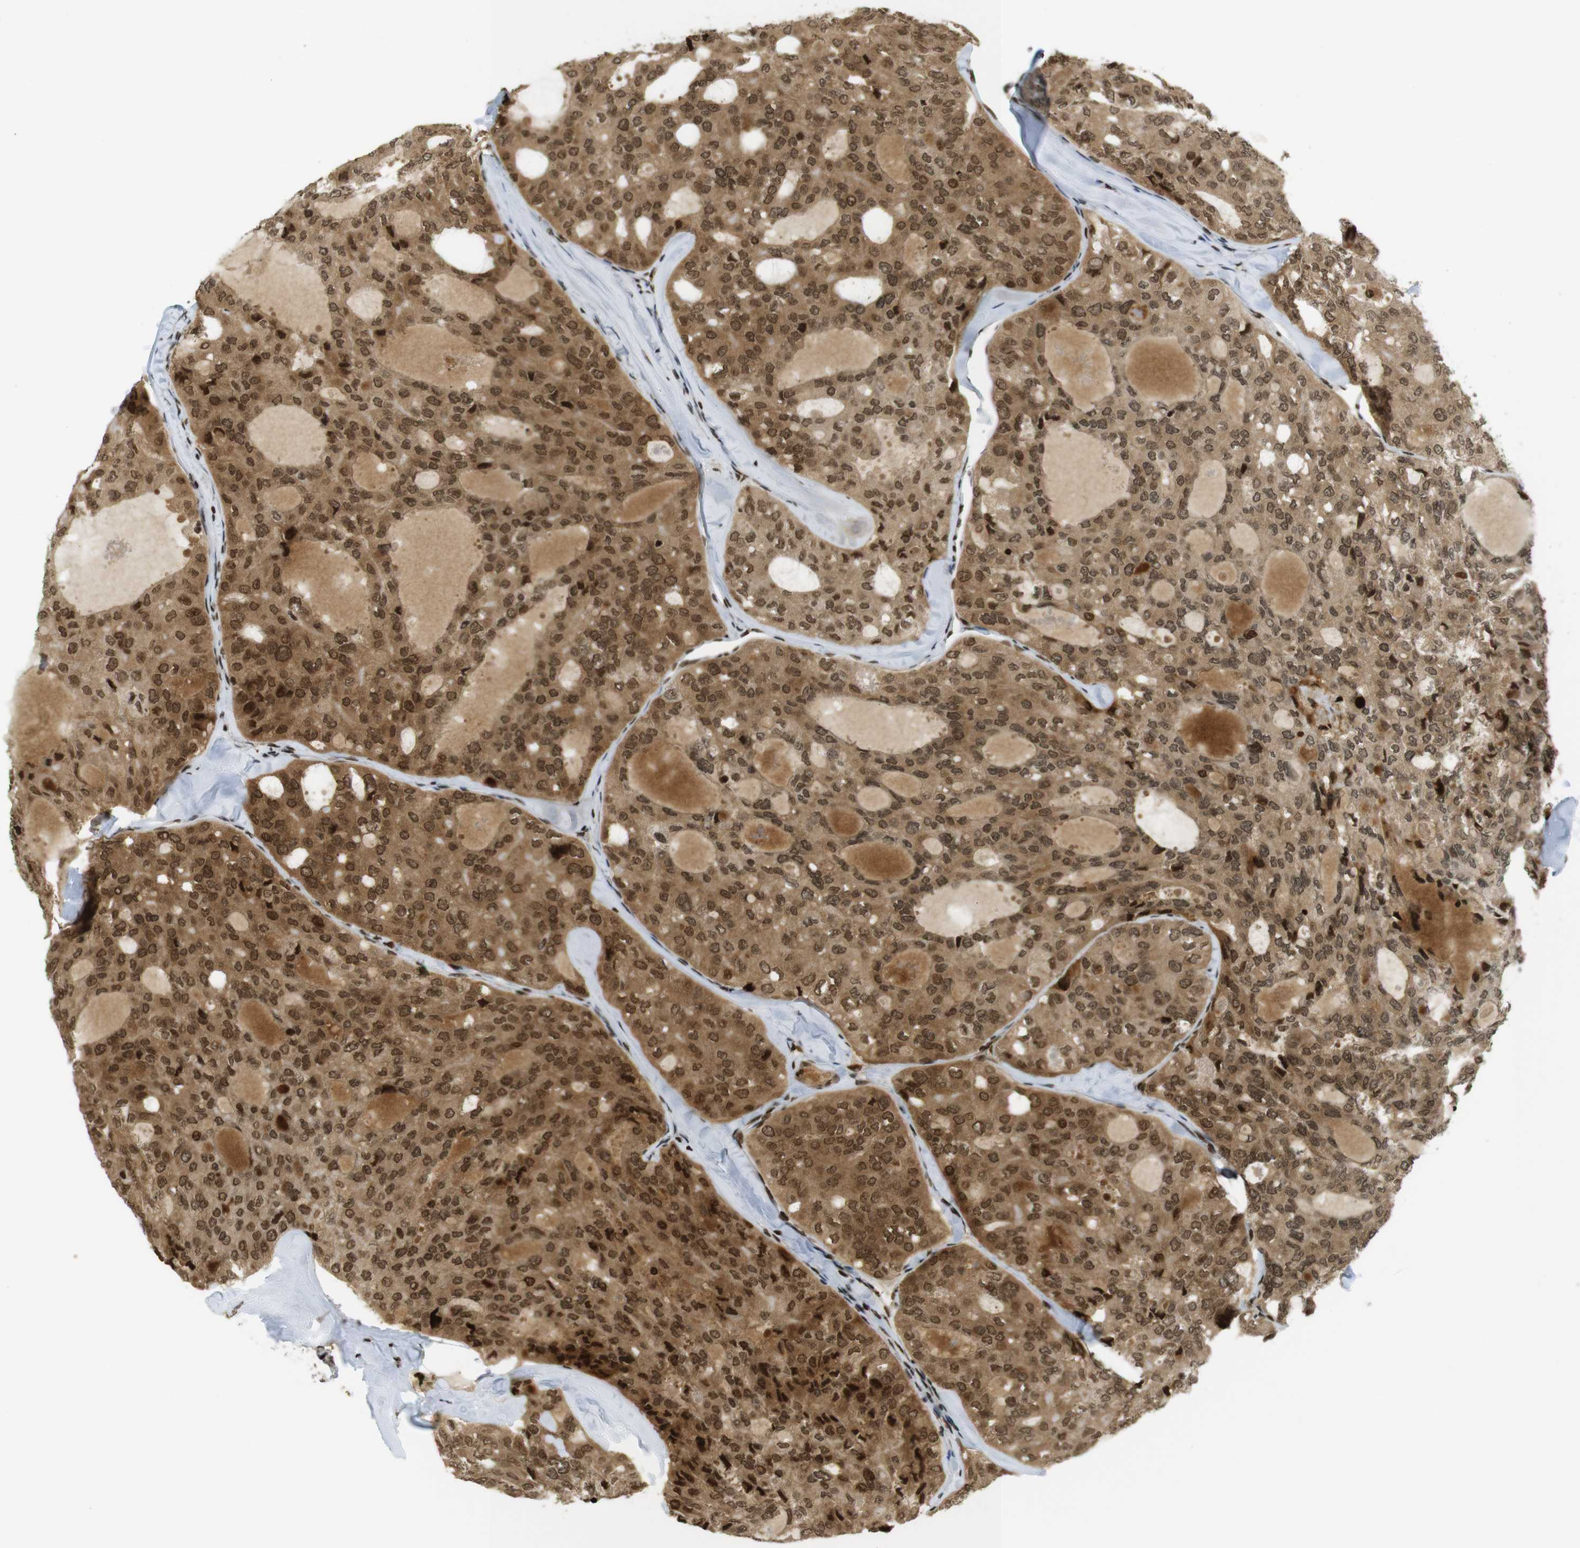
{"staining": {"intensity": "moderate", "quantity": ">75%", "location": "cytoplasmic/membranous,nuclear"}, "tissue": "thyroid cancer", "cell_type": "Tumor cells", "image_type": "cancer", "snomed": [{"axis": "morphology", "description": "Follicular adenoma carcinoma, NOS"}, {"axis": "topography", "description": "Thyroid gland"}], "caption": "The histopathology image demonstrates immunohistochemical staining of thyroid follicular adenoma carcinoma. There is moderate cytoplasmic/membranous and nuclear positivity is appreciated in about >75% of tumor cells.", "gene": "RUVBL2", "patient": {"sex": "male", "age": 75}}